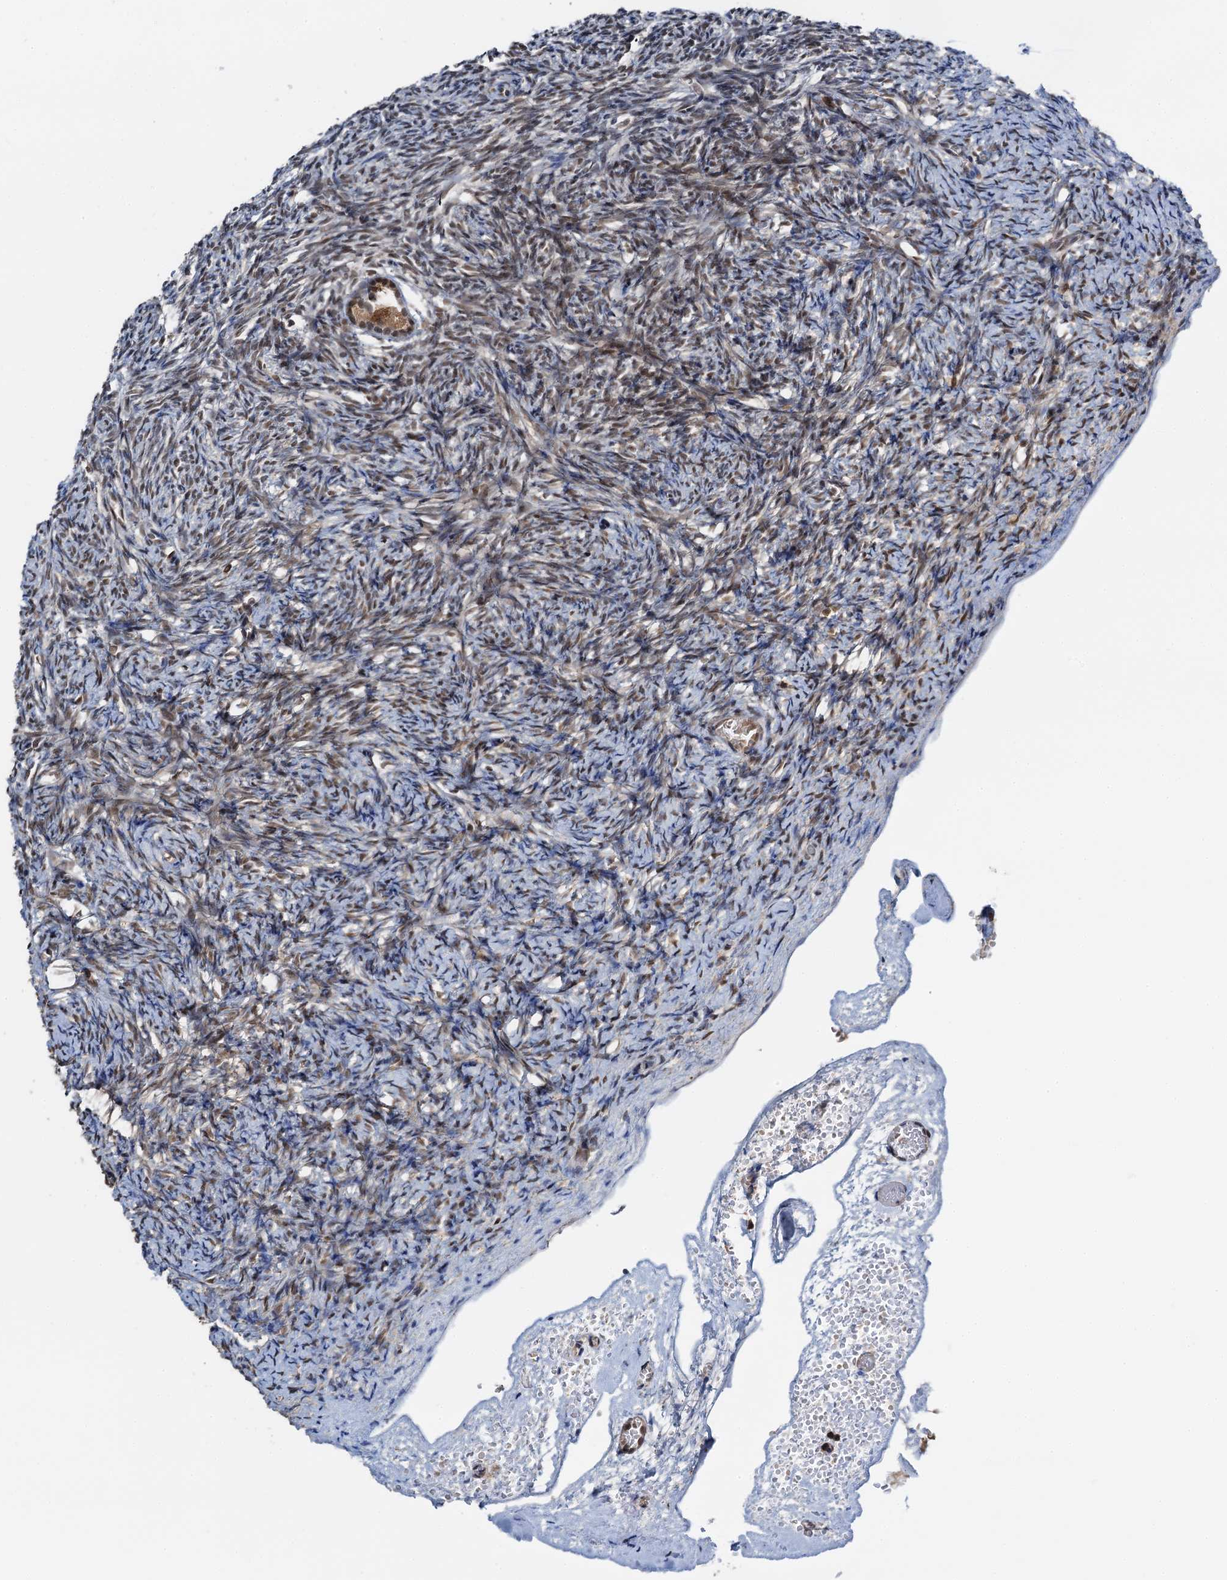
{"staining": {"intensity": "moderate", "quantity": ">75%", "location": "cytoplasmic/membranous,nuclear"}, "tissue": "ovary", "cell_type": "Follicle cells", "image_type": "normal", "snomed": [{"axis": "morphology", "description": "Normal tissue, NOS"}, {"axis": "topography", "description": "Ovary"}], "caption": "Follicle cells demonstrate moderate cytoplasmic/membranous,nuclear staining in approximately >75% of cells in benign ovary.", "gene": "ZNF609", "patient": {"sex": "female", "age": 34}}